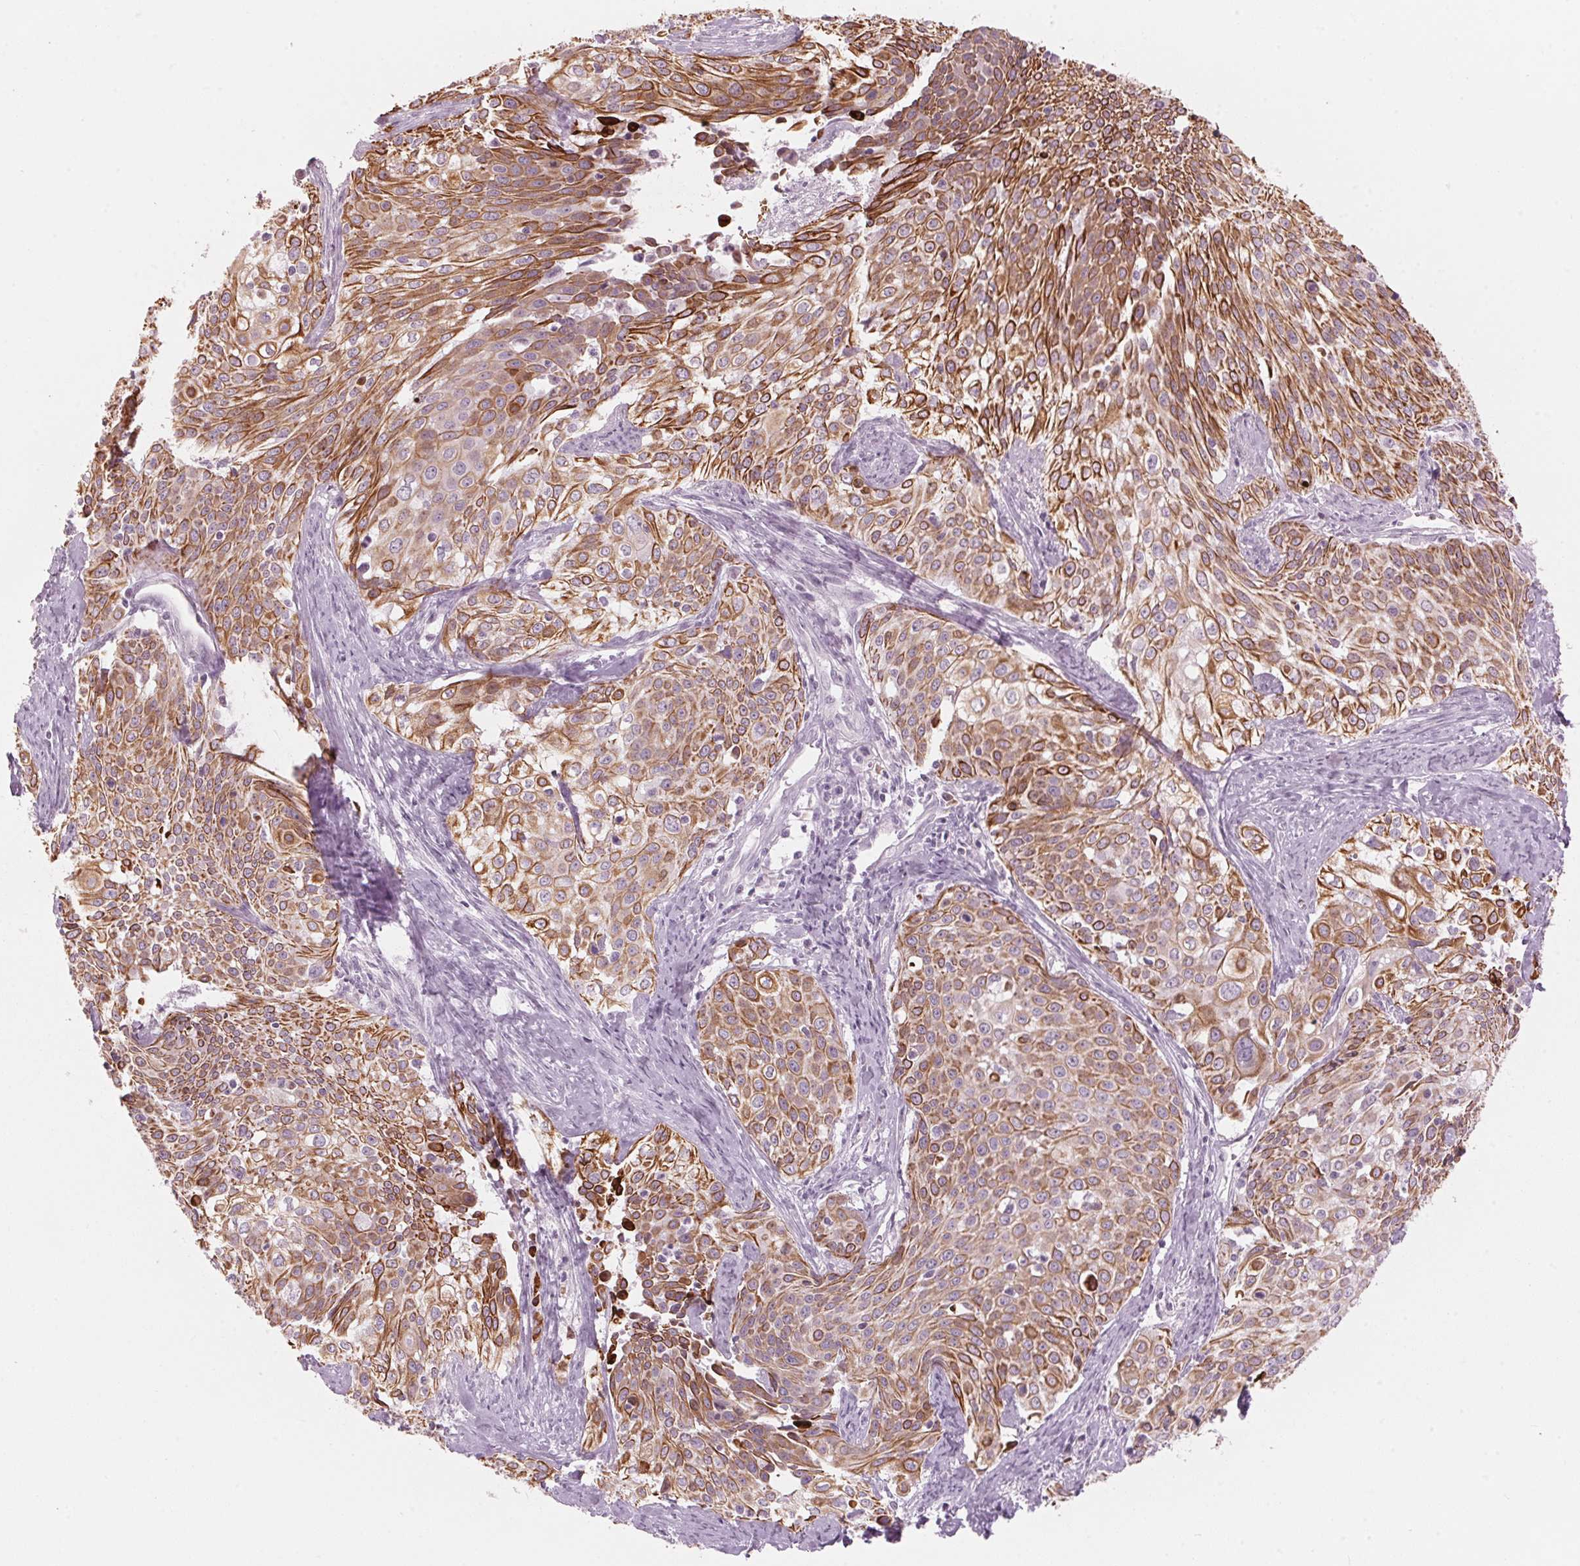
{"staining": {"intensity": "moderate", "quantity": ">75%", "location": "cytoplasmic/membranous"}, "tissue": "cervical cancer", "cell_type": "Tumor cells", "image_type": "cancer", "snomed": [{"axis": "morphology", "description": "Squamous cell carcinoma, NOS"}, {"axis": "topography", "description": "Cervix"}], "caption": "This histopathology image displays immunohistochemistry (IHC) staining of squamous cell carcinoma (cervical), with medium moderate cytoplasmic/membranous positivity in about >75% of tumor cells.", "gene": "SCTR", "patient": {"sex": "female", "age": 39}}